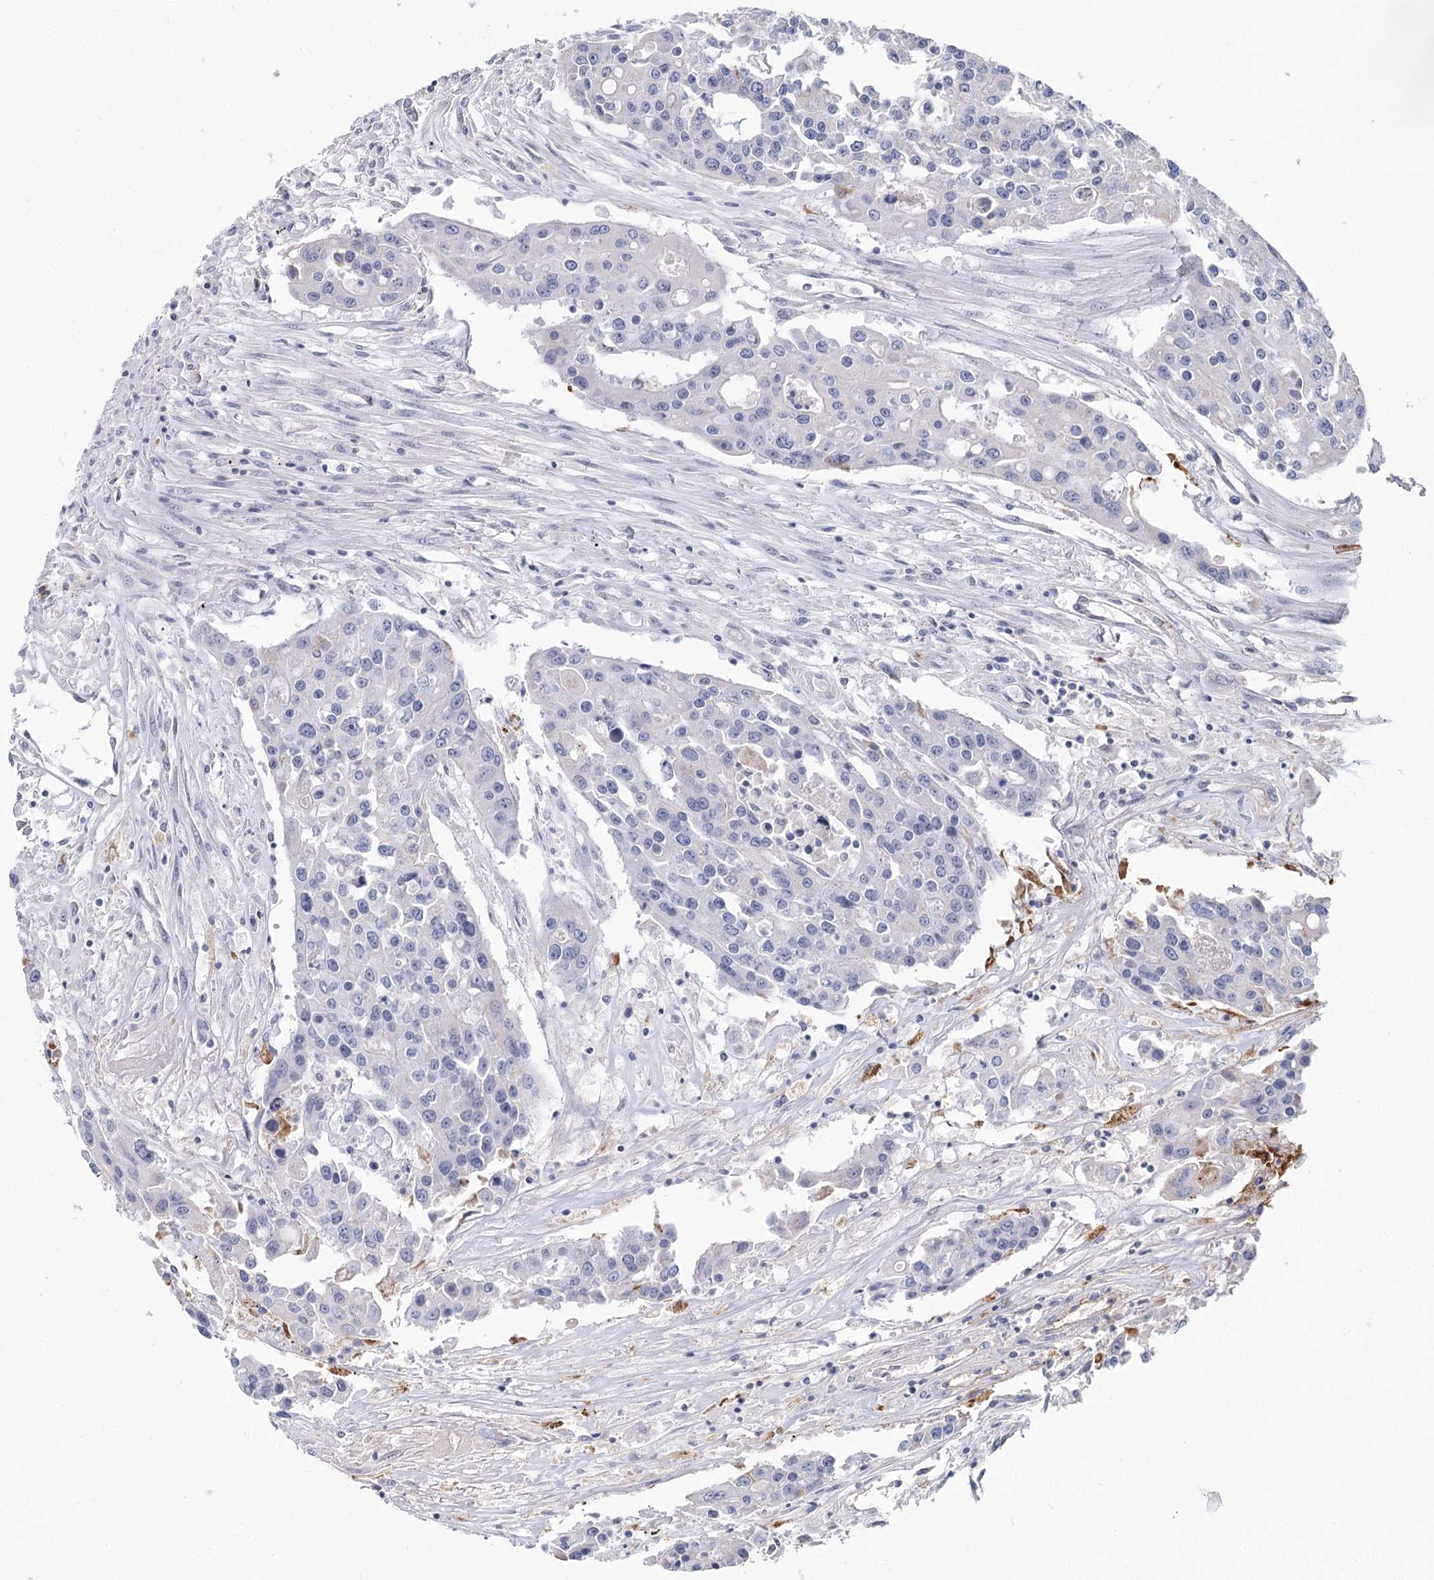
{"staining": {"intensity": "negative", "quantity": "none", "location": "none"}, "tissue": "colorectal cancer", "cell_type": "Tumor cells", "image_type": "cancer", "snomed": [{"axis": "morphology", "description": "Adenocarcinoma, NOS"}, {"axis": "topography", "description": "Colon"}], "caption": "Colorectal cancer stained for a protein using immunohistochemistry shows no positivity tumor cells.", "gene": "ARHGAP44", "patient": {"sex": "male", "age": 77}}